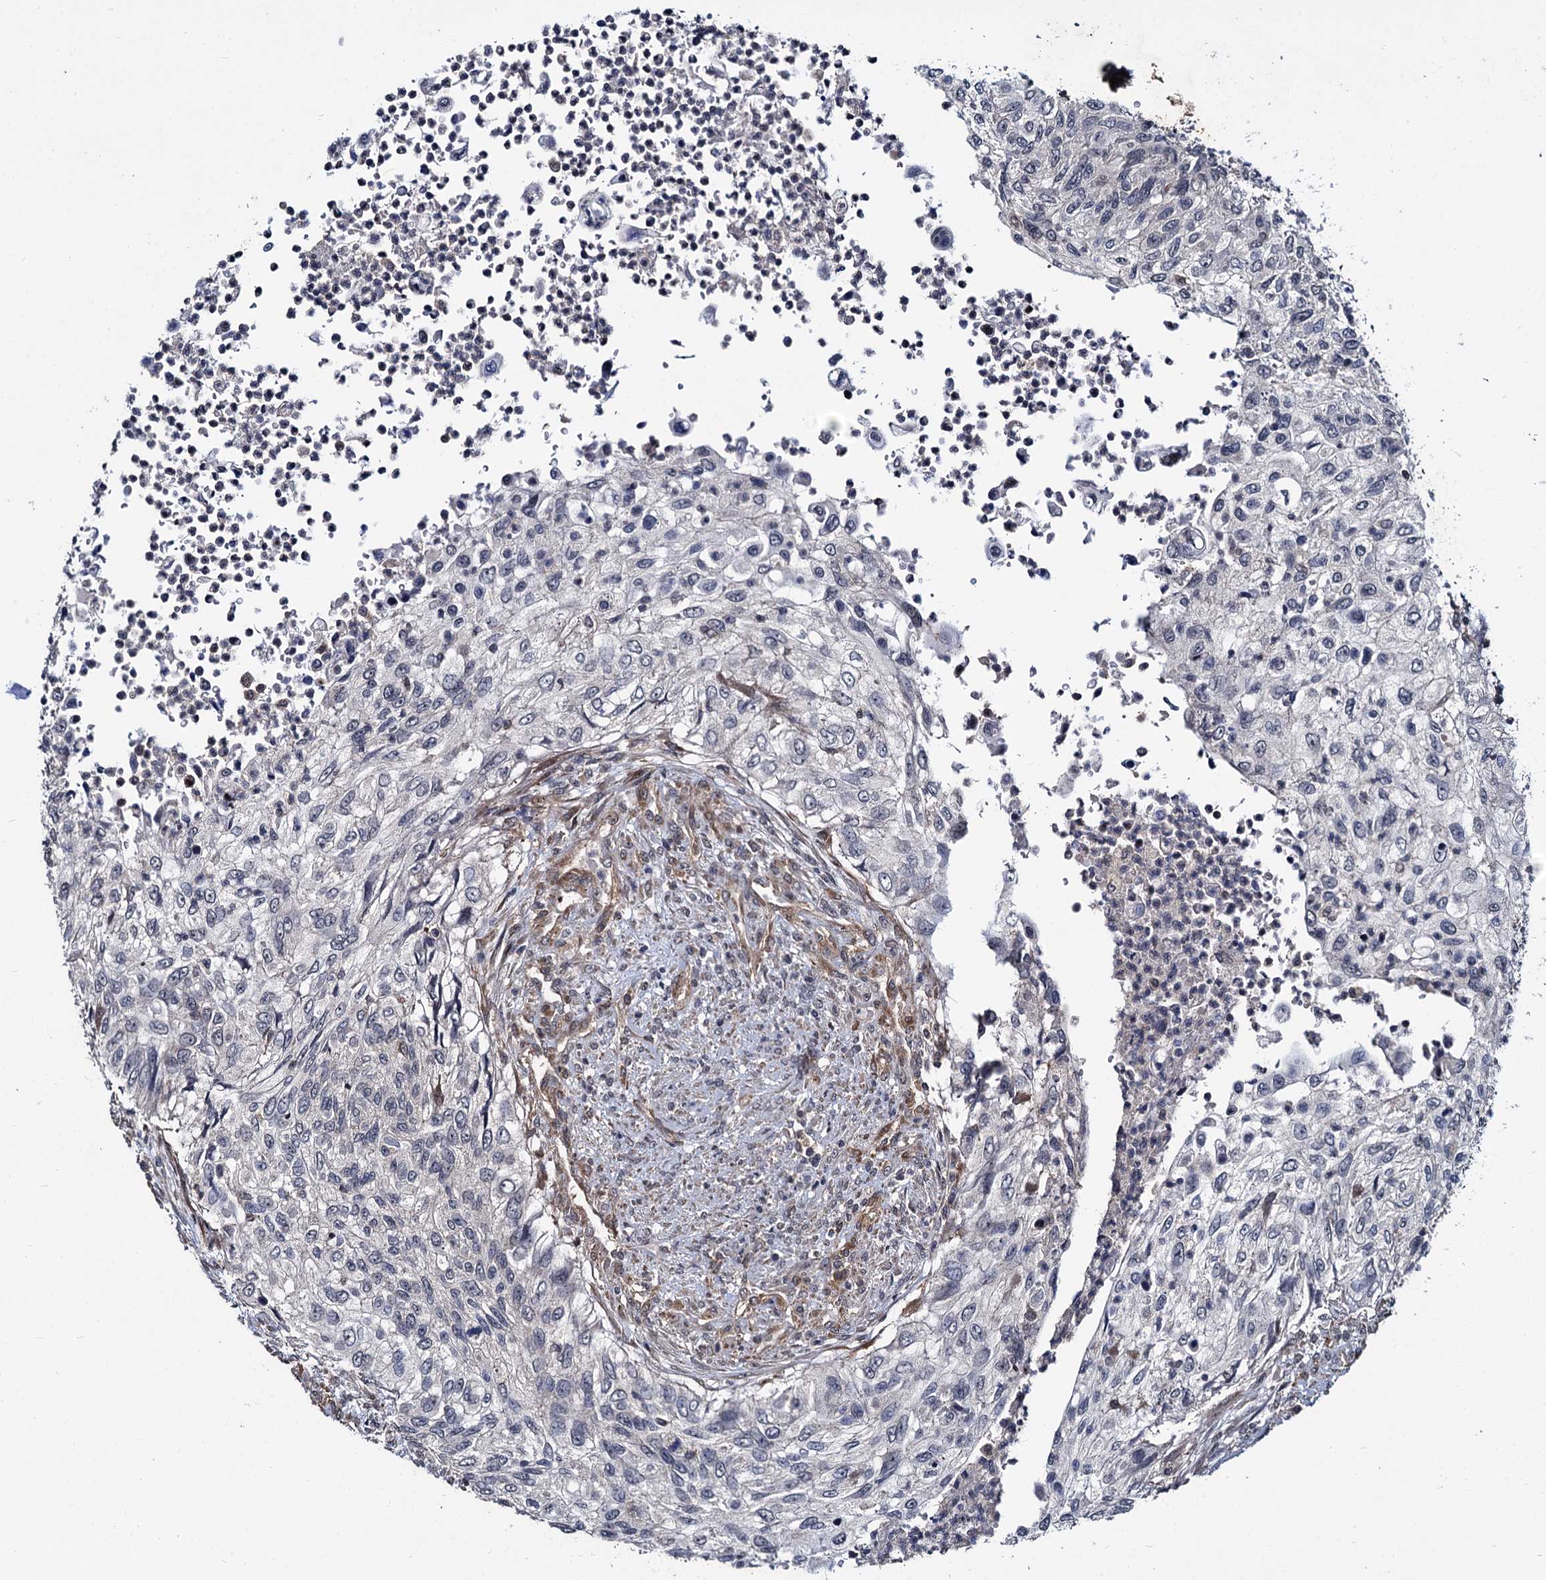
{"staining": {"intensity": "negative", "quantity": "none", "location": "none"}, "tissue": "urothelial cancer", "cell_type": "Tumor cells", "image_type": "cancer", "snomed": [{"axis": "morphology", "description": "Urothelial carcinoma, High grade"}, {"axis": "topography", "description": "Urinary bladder"}], "caption": "The histopathology image shows no significant expression in tumor cells of urothelial cancer.", "gene": "ARHGAP42", "patient": {"sex": "female", "age": 60}}